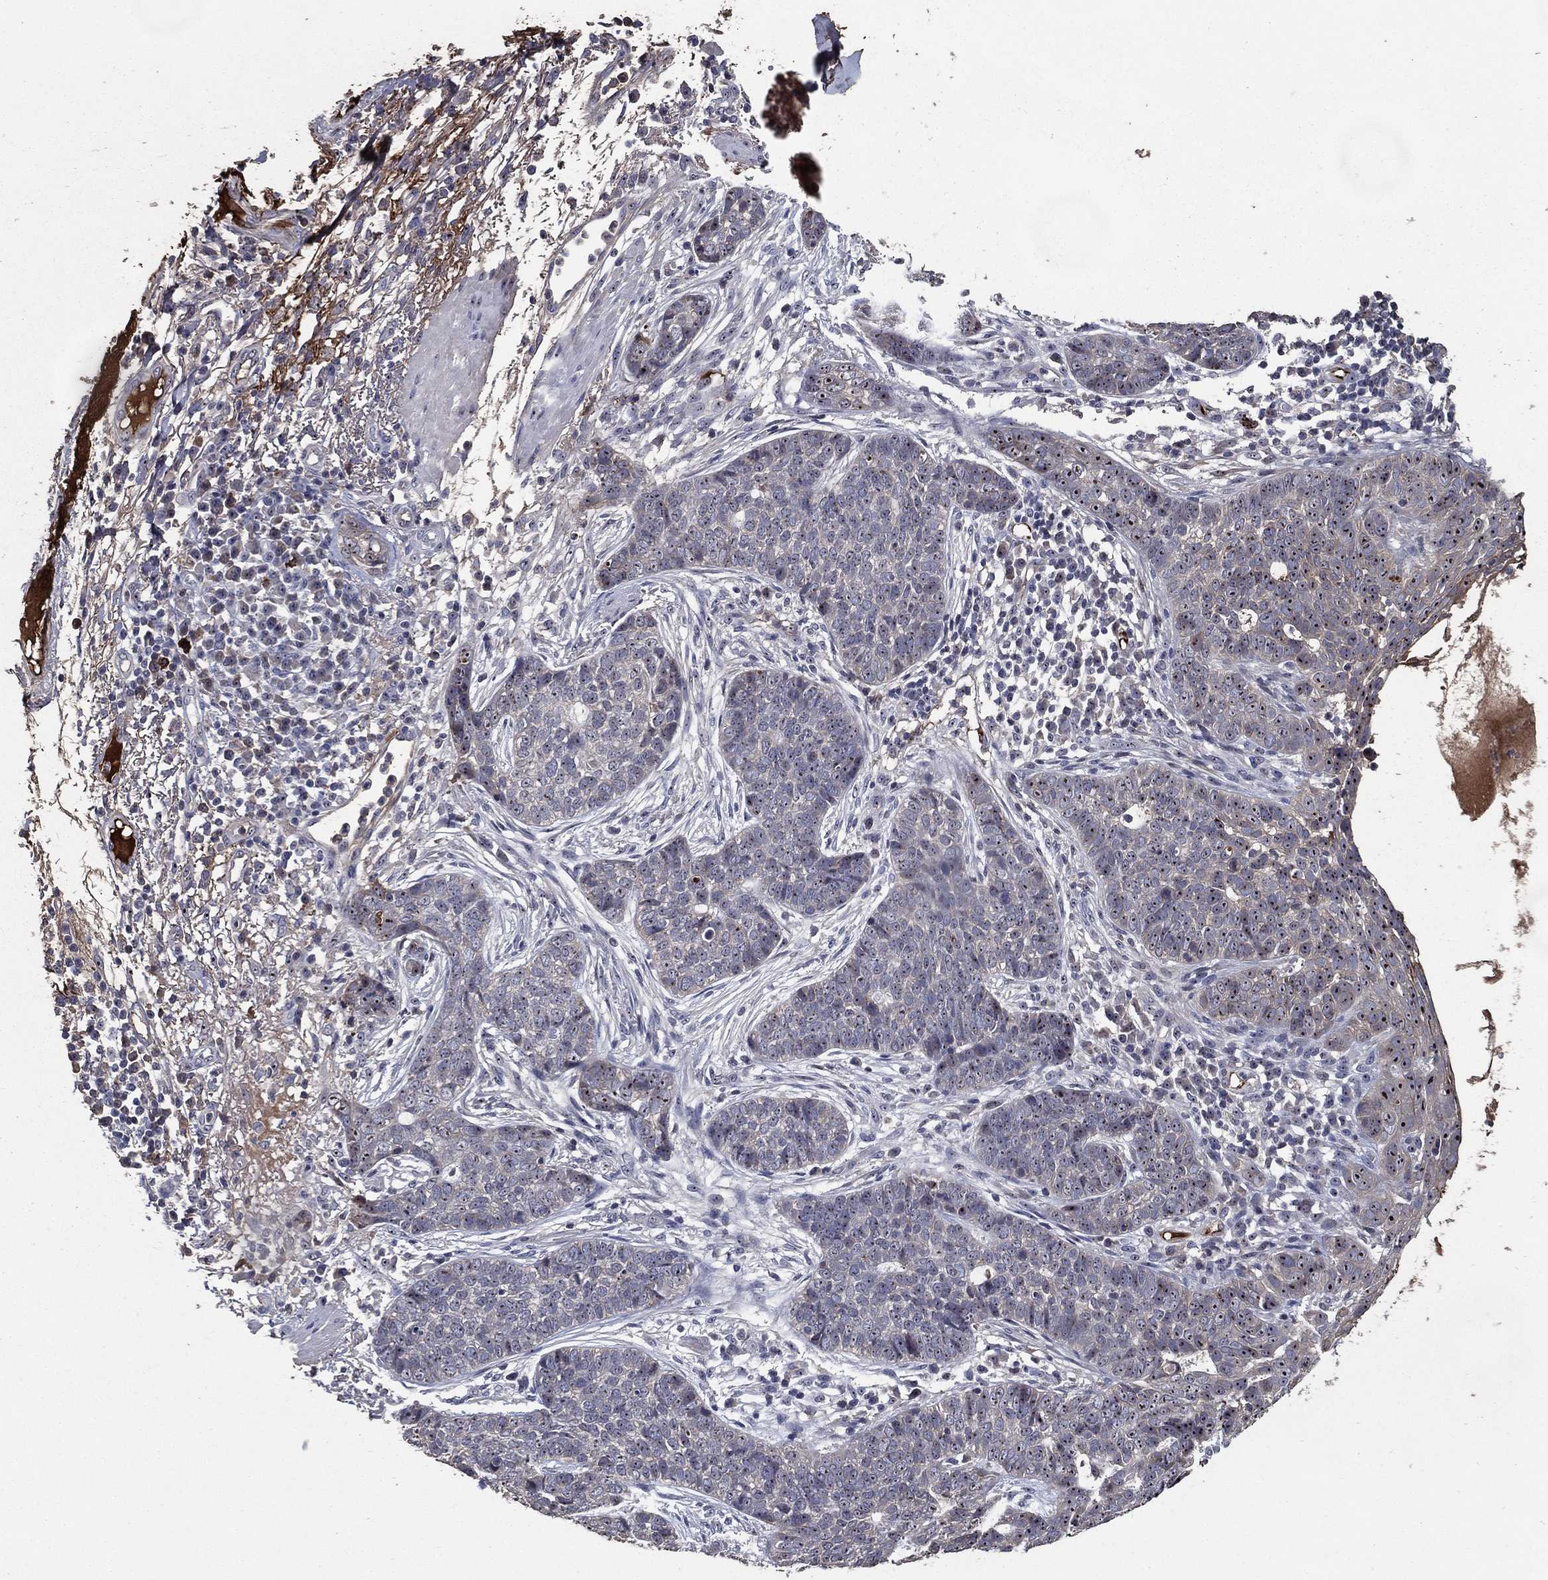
{"staining": {"intensity": "weak", "quantity": "25%-75%", "location": "cytoplasmic/membranous"}, "tissue": "skin cancer", "cell_type": "Tumor cells", "image_type": "cancer", "snomed": [{"axis": "morphology", "description": "Squamous cell carcinoma, NOS"}, {"axis": "topography", "description": "Skin"}], "caption": "Skin cancer tissue demonstrates weak cytoplasmic/membranous staining in about 25%-75% of tumor cells, visualized by immunohistochemistry.", "gene": "EFNA1", "patient": {"sex": "male", "age": 88}}